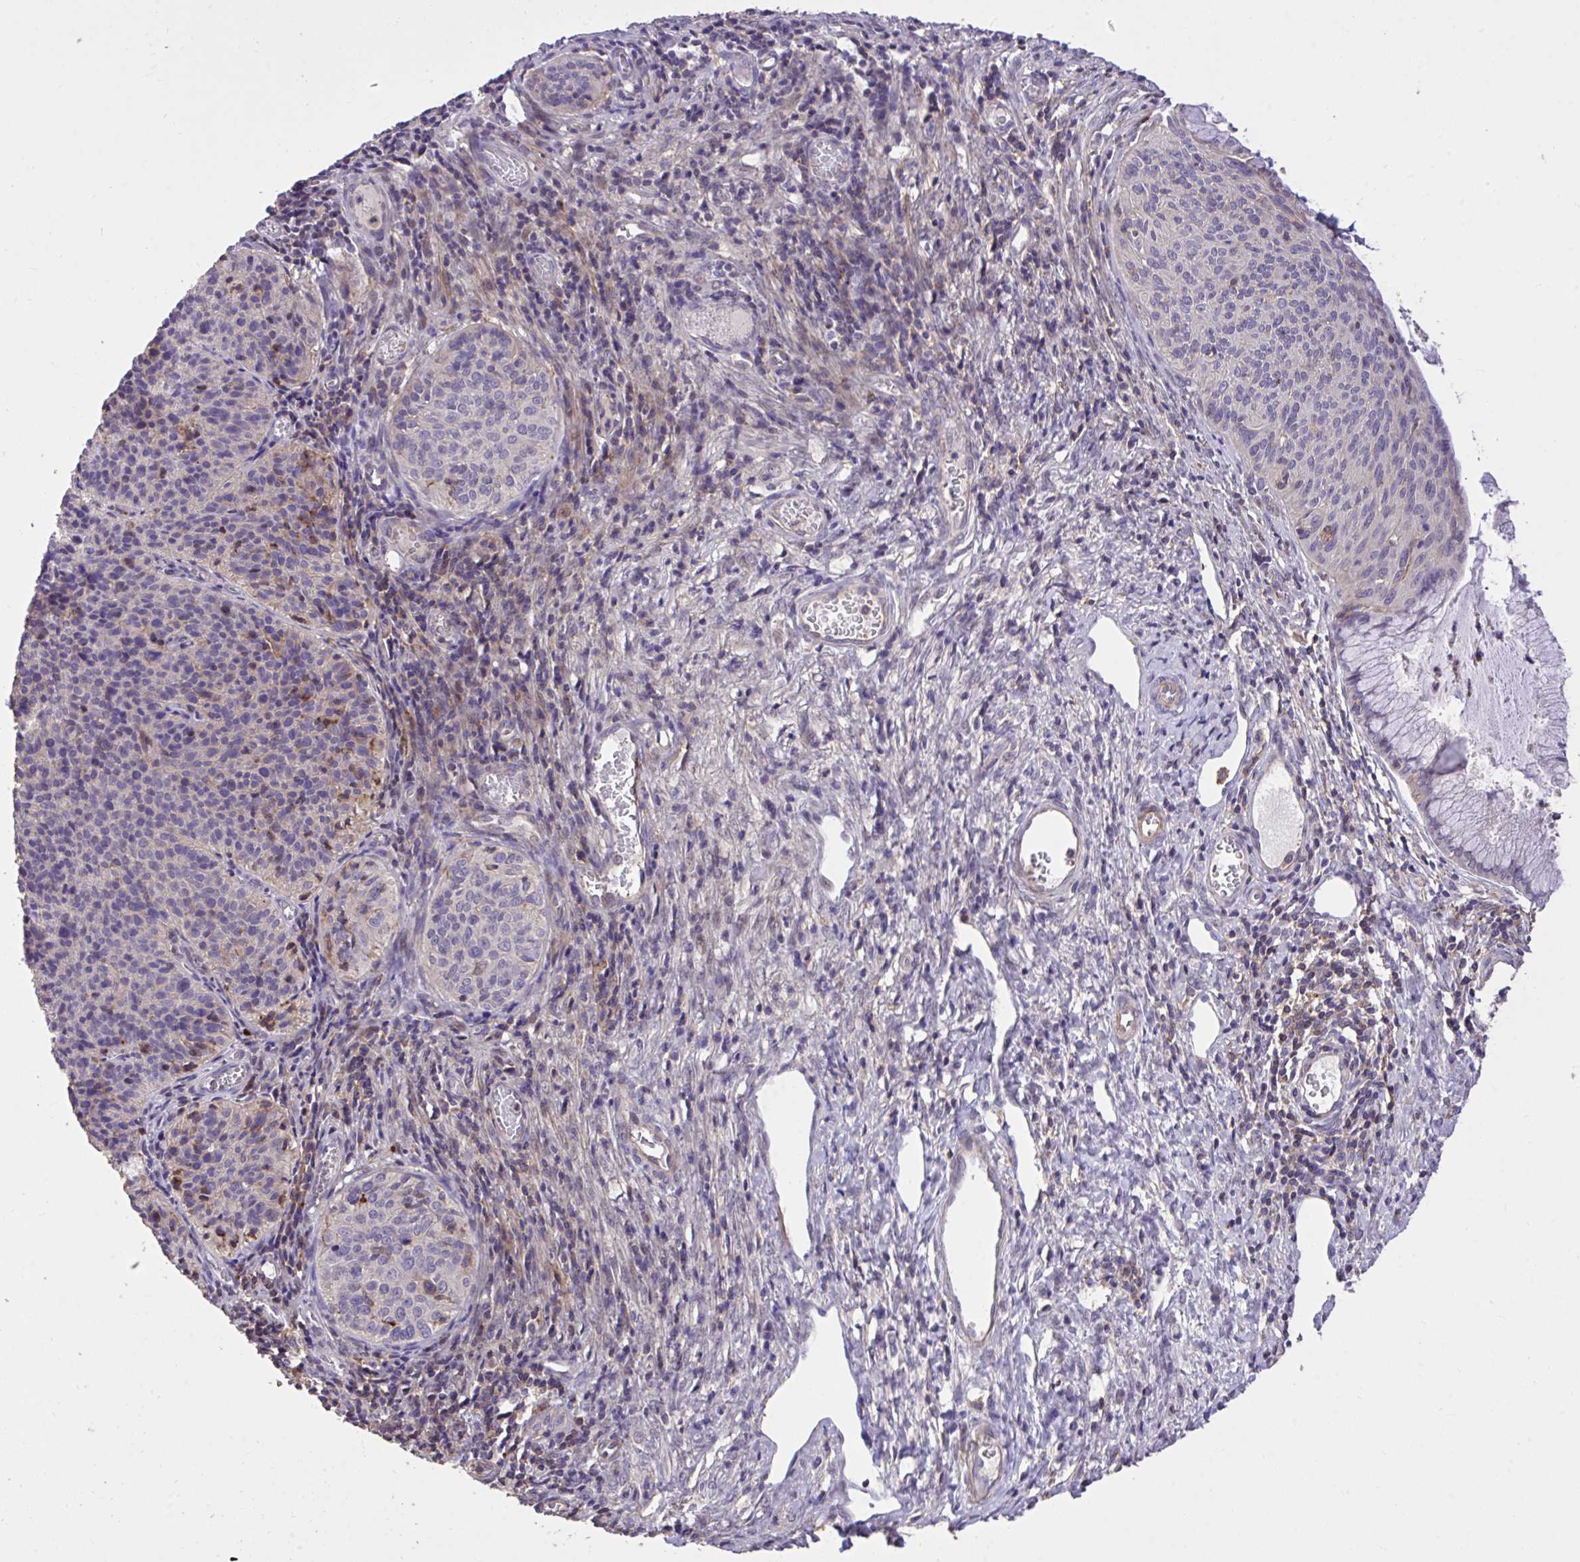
{"staining": {"intensity": "negative", "quantity": "none", "location": "none"}, "tissue": "cervical cancer", "cell_type": "Tumor cells", "image_type": "cancer", "snomed": [{"axis": "morphology", "description": "Squamous cell carcinoma, NOS"}, {"axis": "topography", "description": "Cervix"}], "caption": "Histopathology image shows no significant protein expression in tumor cells of cervical cancer.", "gene": "IGFL2", "patient": {"sex": "female", "age": 49}}